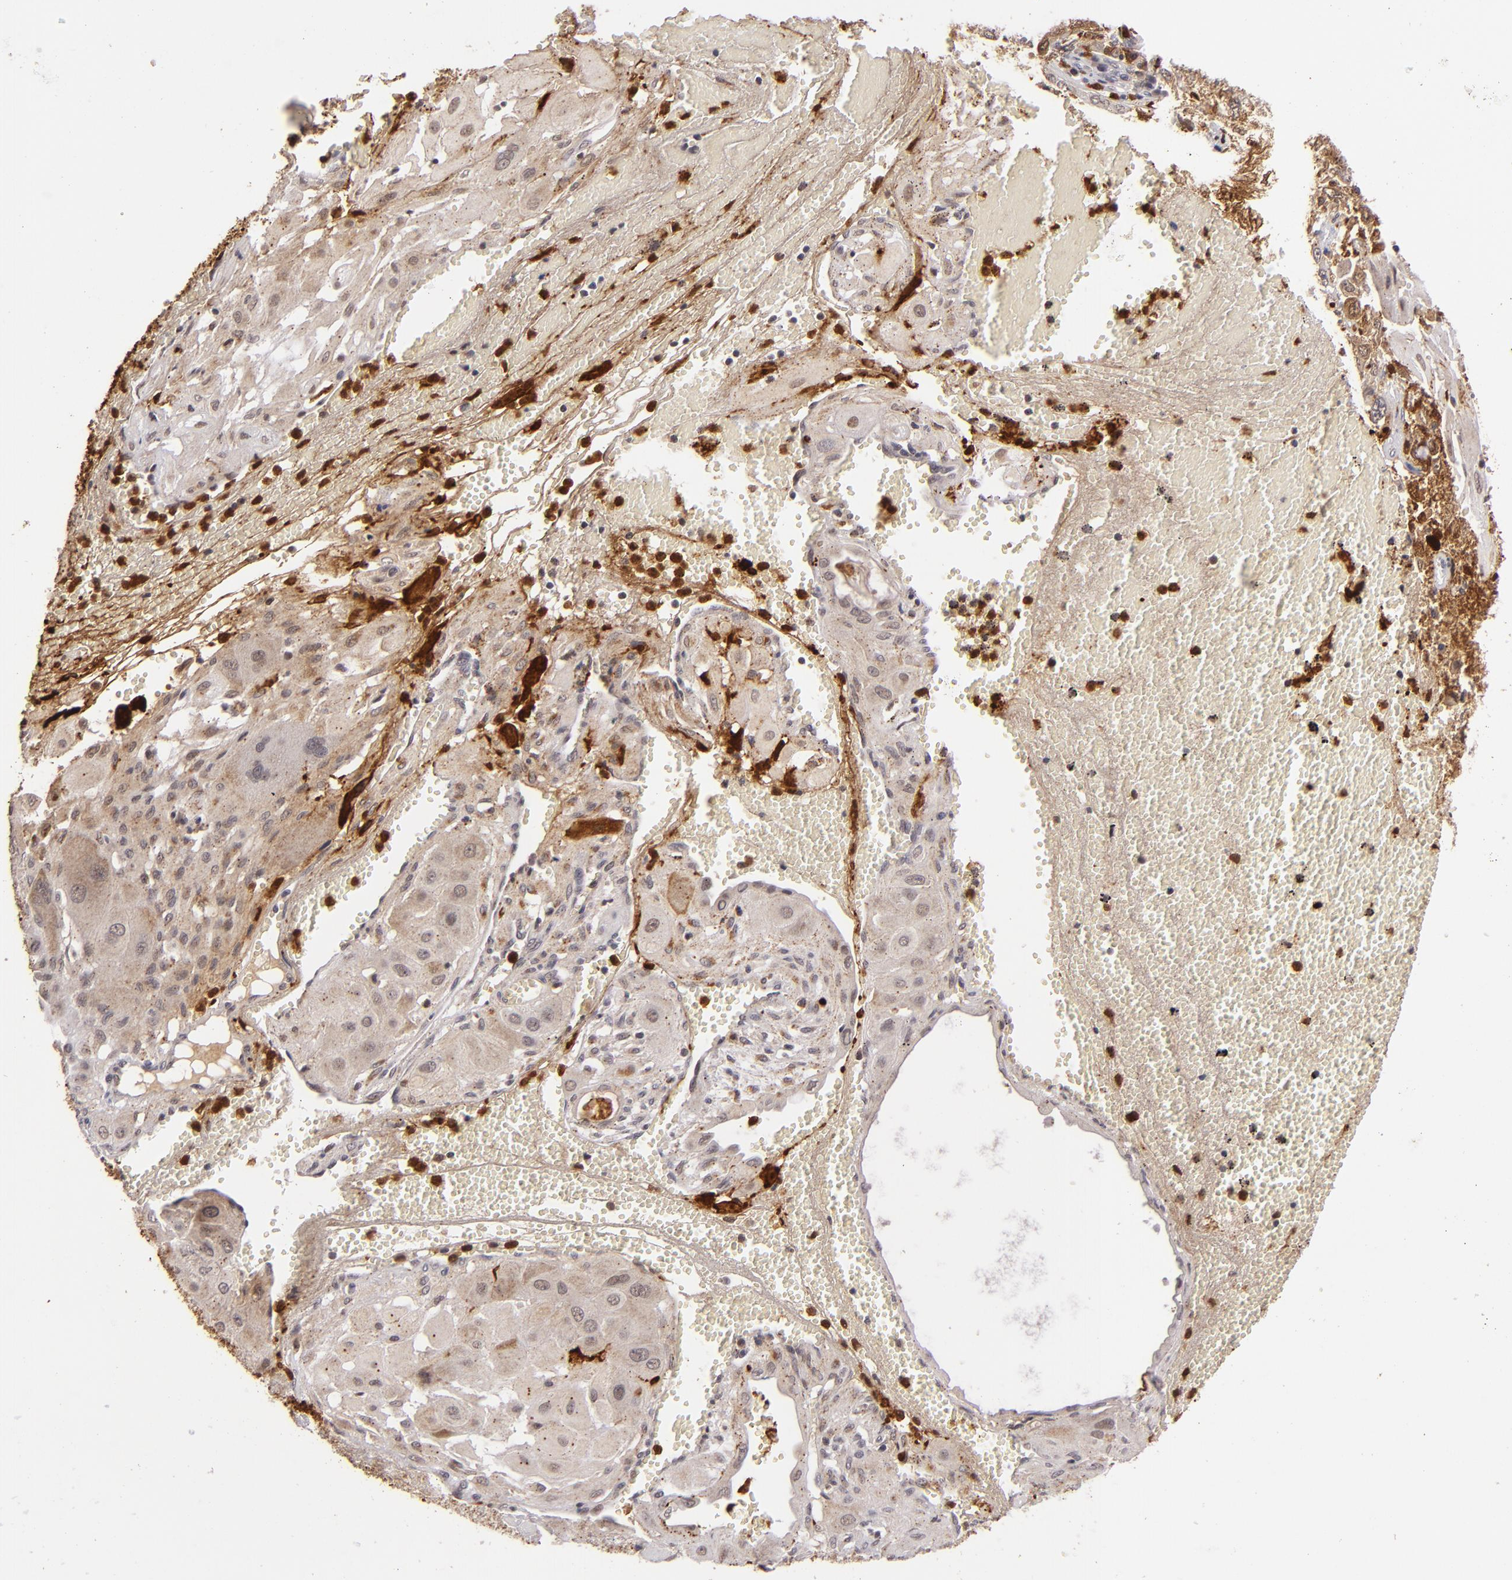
{"staining": {"intensity": "weak", "quantity": "25%-75%", "location": "cytoplasmic/membranous,nuclear"}, "tissue": "cervical cancer", "cell_type": "Tumor cells", "image_type": "cancer", "snomed": [{"axis": "morphology", "description": "Squamous cell carcinoma, NOS"}, {"axis": "topography", "description": "Cervix"}], "caption": "IHC micrograph of neoplastic tissue: cervical cancer (squamous cell carcinoma) stained using IHC demonstrates low levels of weak protein expression localized specifically in the cytoplasmic/membranous and nuclear of tumor cells, appearing as a cytoplasmic/membranous and nuclear brown color.", "gene": "RXRG", "patient": {"sex": "female", "age": 34}}